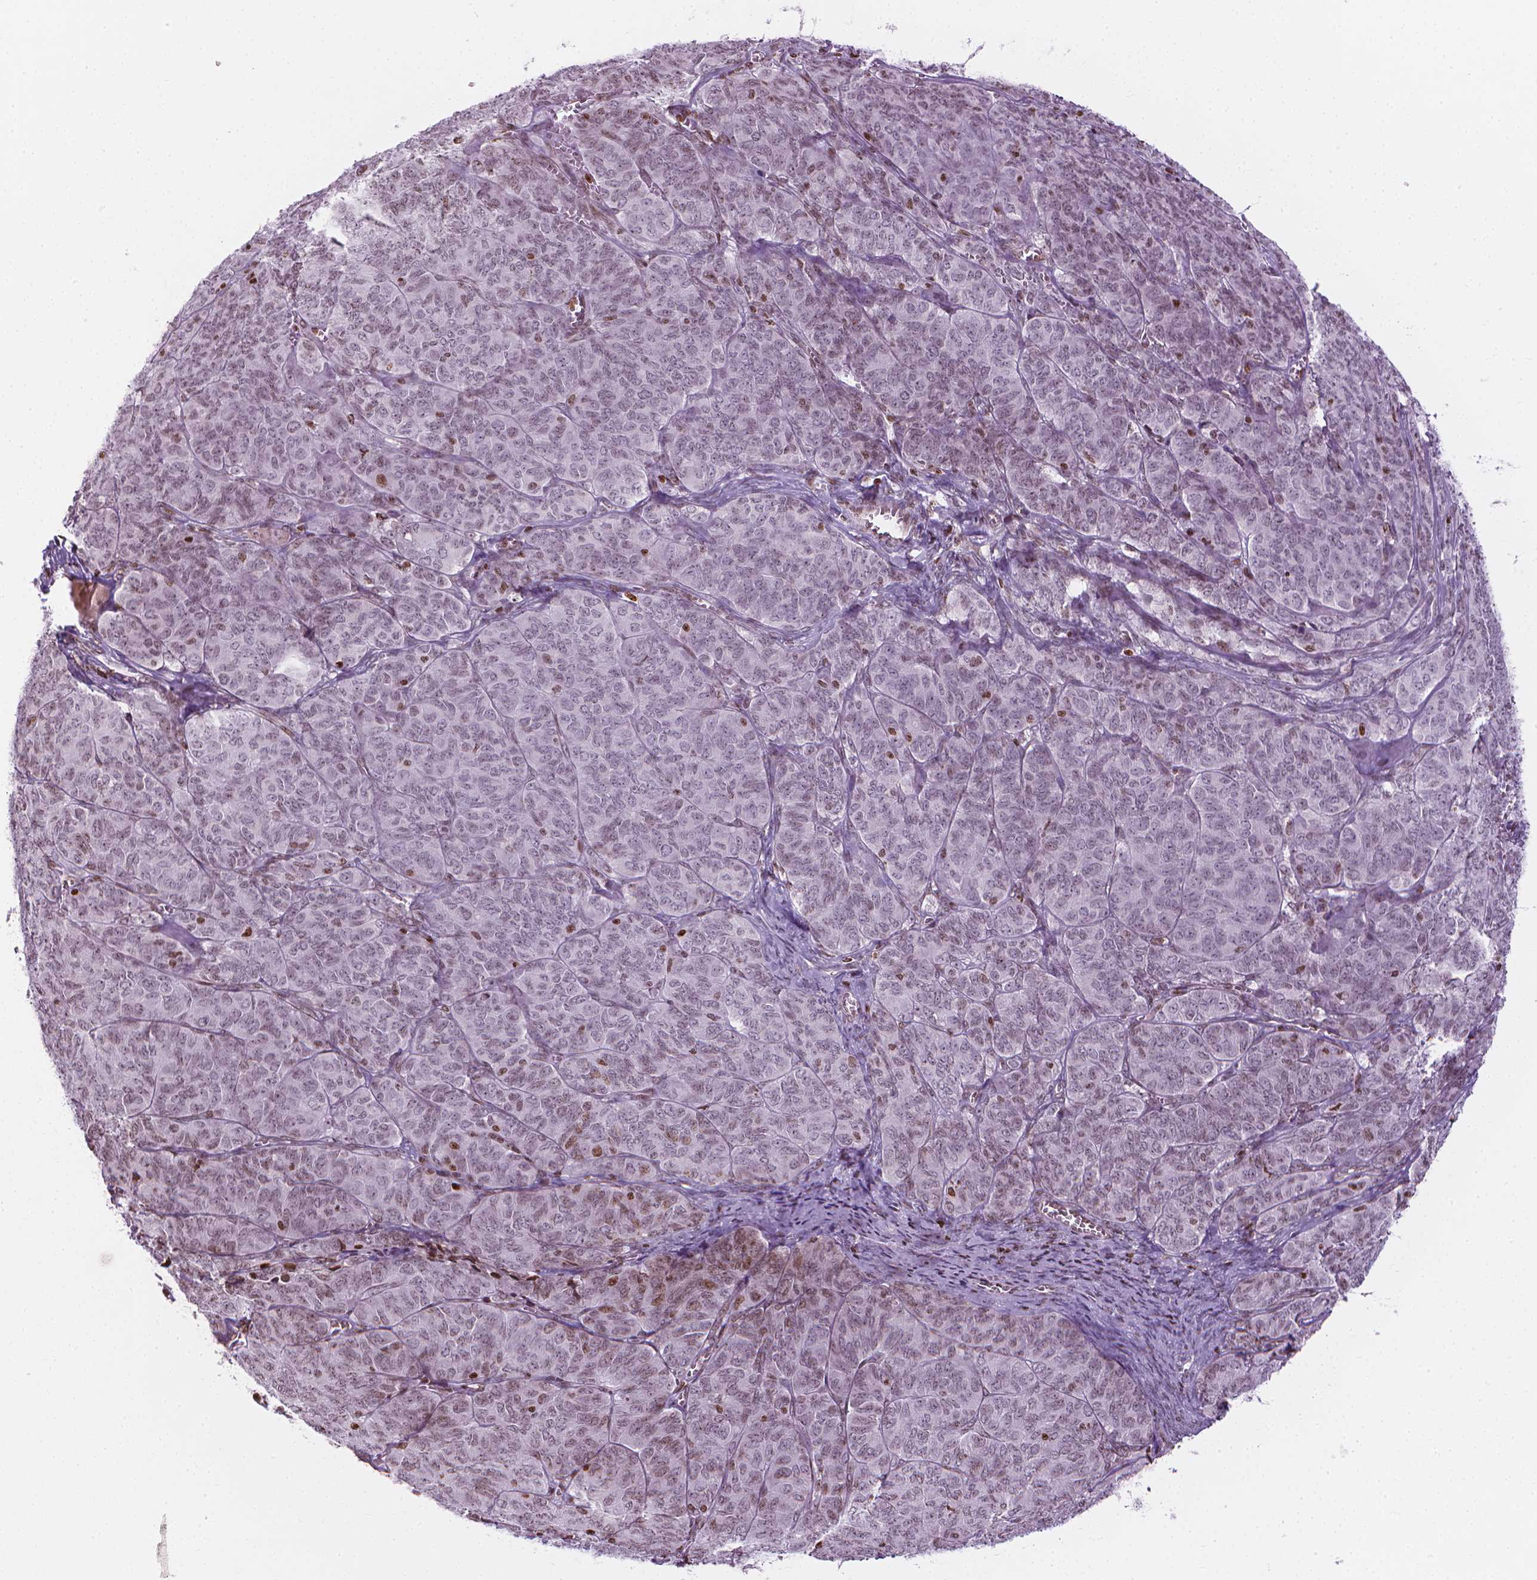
{"staining": {"intensity": "weak", "quantity": "<25%", "location": "nuclear"}, "tissue": "ovarian cancer", "cell_type": "Tumor cells", "image_type": "cancer", "snomed": [{"axis": "morphology", "description": "Carcinoma, endometroid"}, {"axis": "topography", "description": "Ovary"}], "caption": "Tumor cells show no significant protein staining in ovarian endometroid carcinoma.", "gene": "PIP4K2A", "patient": {"sex": "female", "age": 80}}